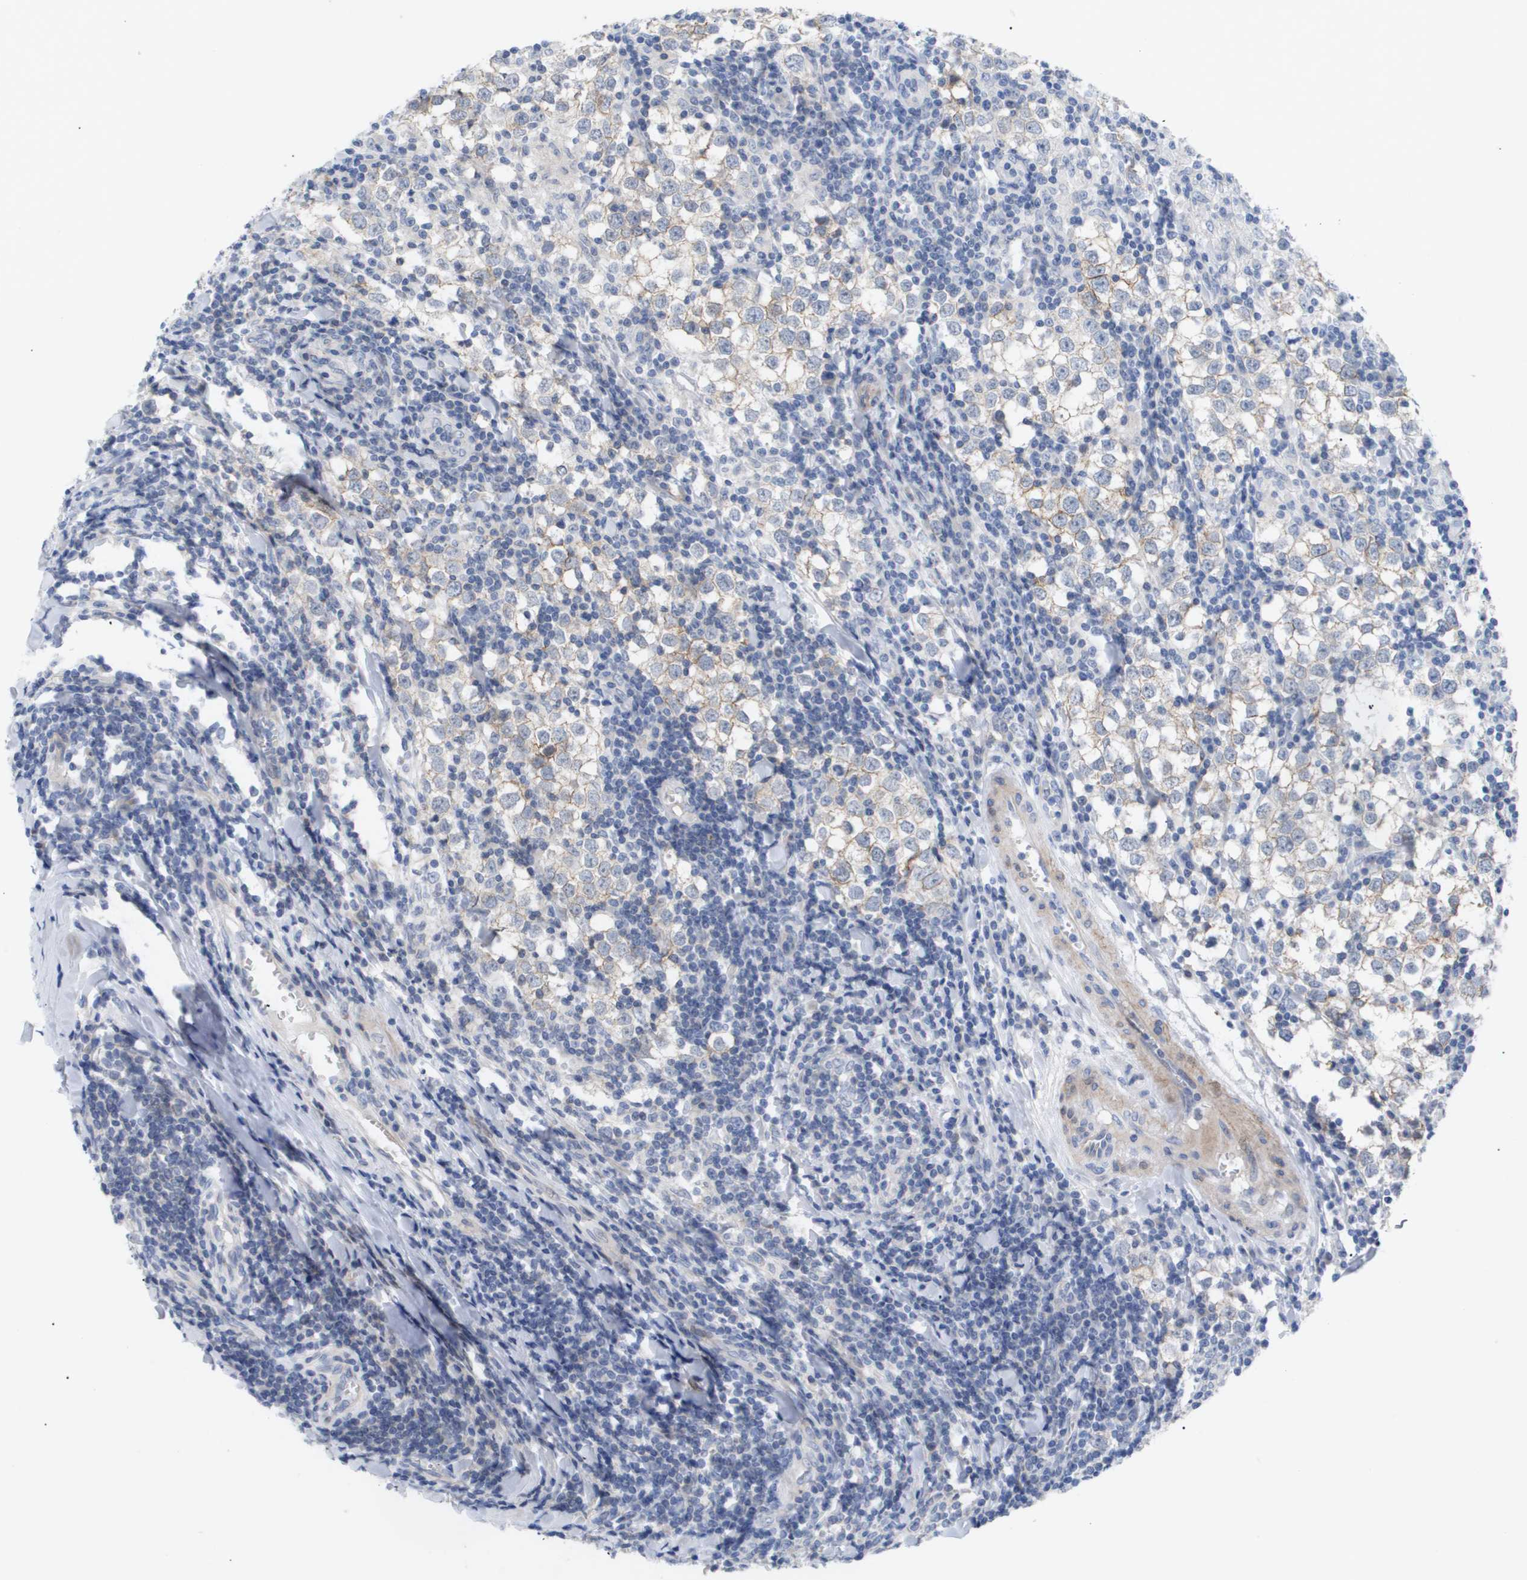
{"staining": {"intensity": "weak", "quantity": "25%-75%", "location": "cytoplasmic/membranous"}, "tissue": "testis cancer", "cell_type": "Tumor cells", "image_type": "cancer", "snomed": [{"axis": "morphology", "description": "Seminoma, NOS"}, {"axis": "morphology", "description": "Carcinoma, Embryonal, NOS"}, {"axis": "topography", "description": "Testis"}], "caption": "This photomicrograph reveals immunohistochemistry (IHC) staining of human testis seminoma, with low weak cytoplasmic/membranous staining in about 25%-75% of tumor cells.", "gene": "CAV3", "patient": {"sex": "male", "age": 36}}